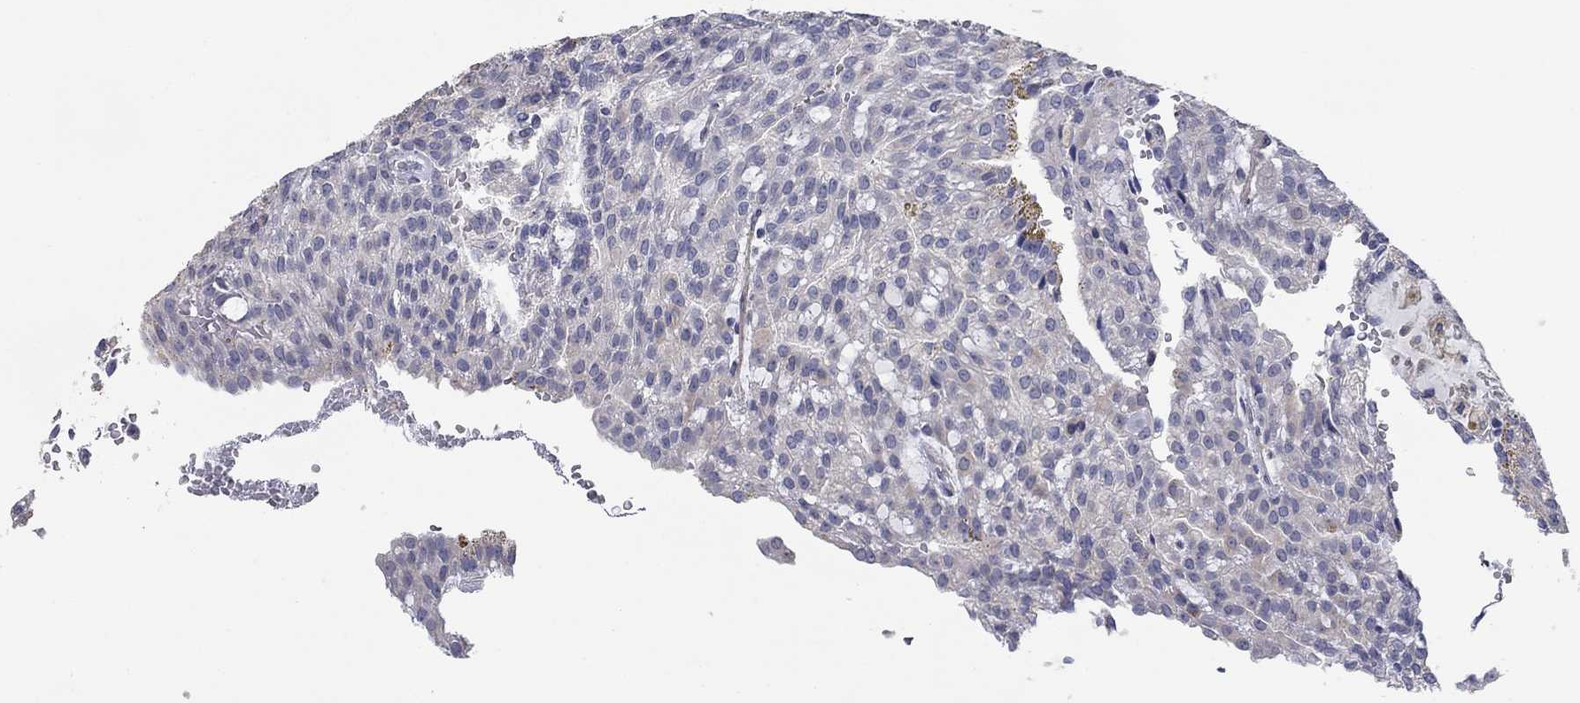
{"staining": {"intensity": "negative", "quantity": "none", "location": "none"}, "tissue": "renal cancer", "cell_type": "Tumor cells", "image_type": "cancer", "snomed": [{"axis": "morphology", "description": "Adenocarcinoma, NOS"}, {"axis": "topography", "description": "Kidney"}], "caption": "Adenocarcinoma (renal) stained for a protein using immunohistochemistry shows no positivity tumor cells.", "gene": "GRK7", "patient": {"sex": "male", "age": 63}}